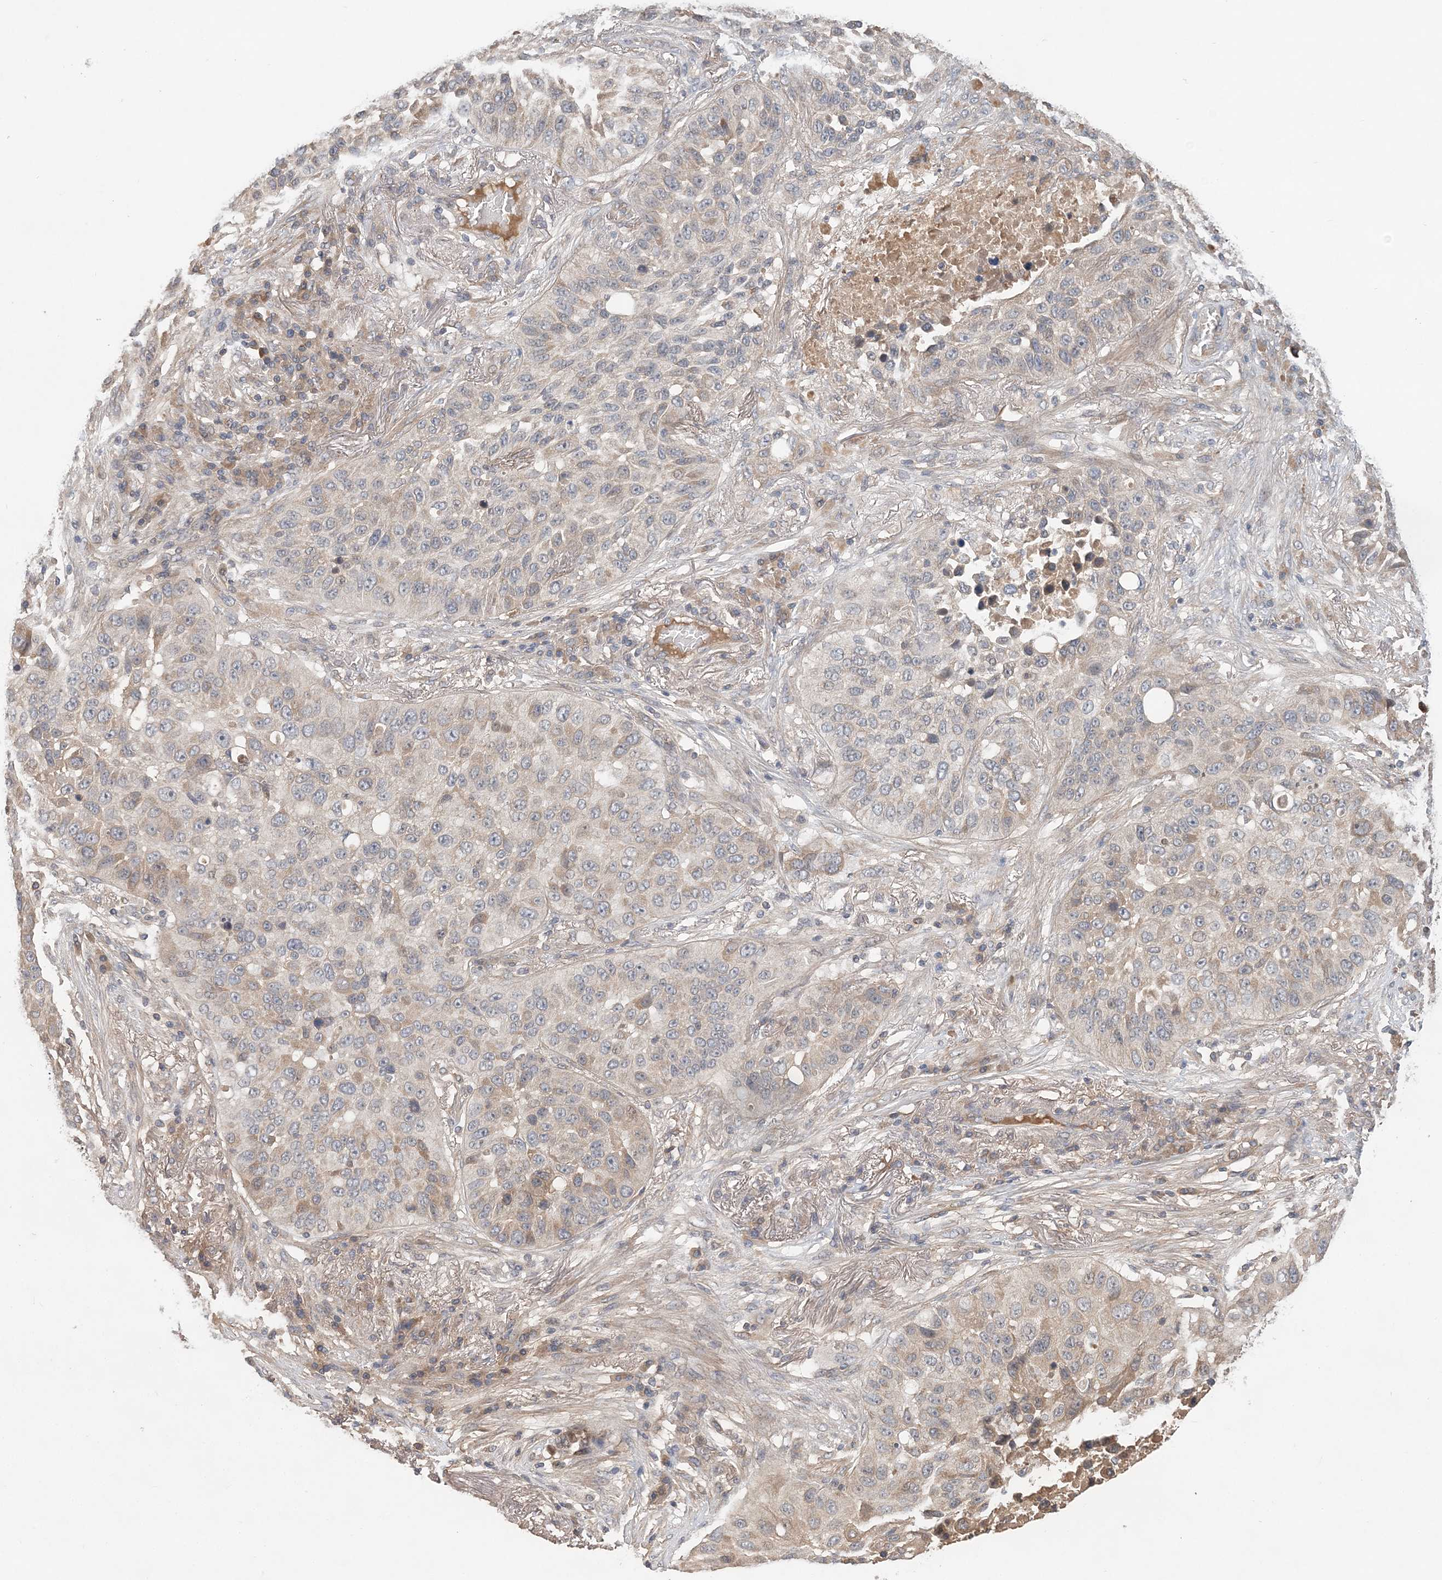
{"staining": {"intensity": "weak", "quantity": "<25%", "location": "cytoplasmic/membranous"}, "tissue": "lung cancer", "cell_type": "Tumor cells", "image_type": "cancer", "snomed": [{"axis": "morphology", "description": "Squamous cell carcinoma, NOS"}, {"axis": "topography", "description": "Lung"}], "caption": "DAB immunohistochemical staining of lung cancer (squamous cell carcinoma) displays no significant positivity in tumor cells.", "gene": "SYCP3", "patient": {"sex": "male", "age": 57}}